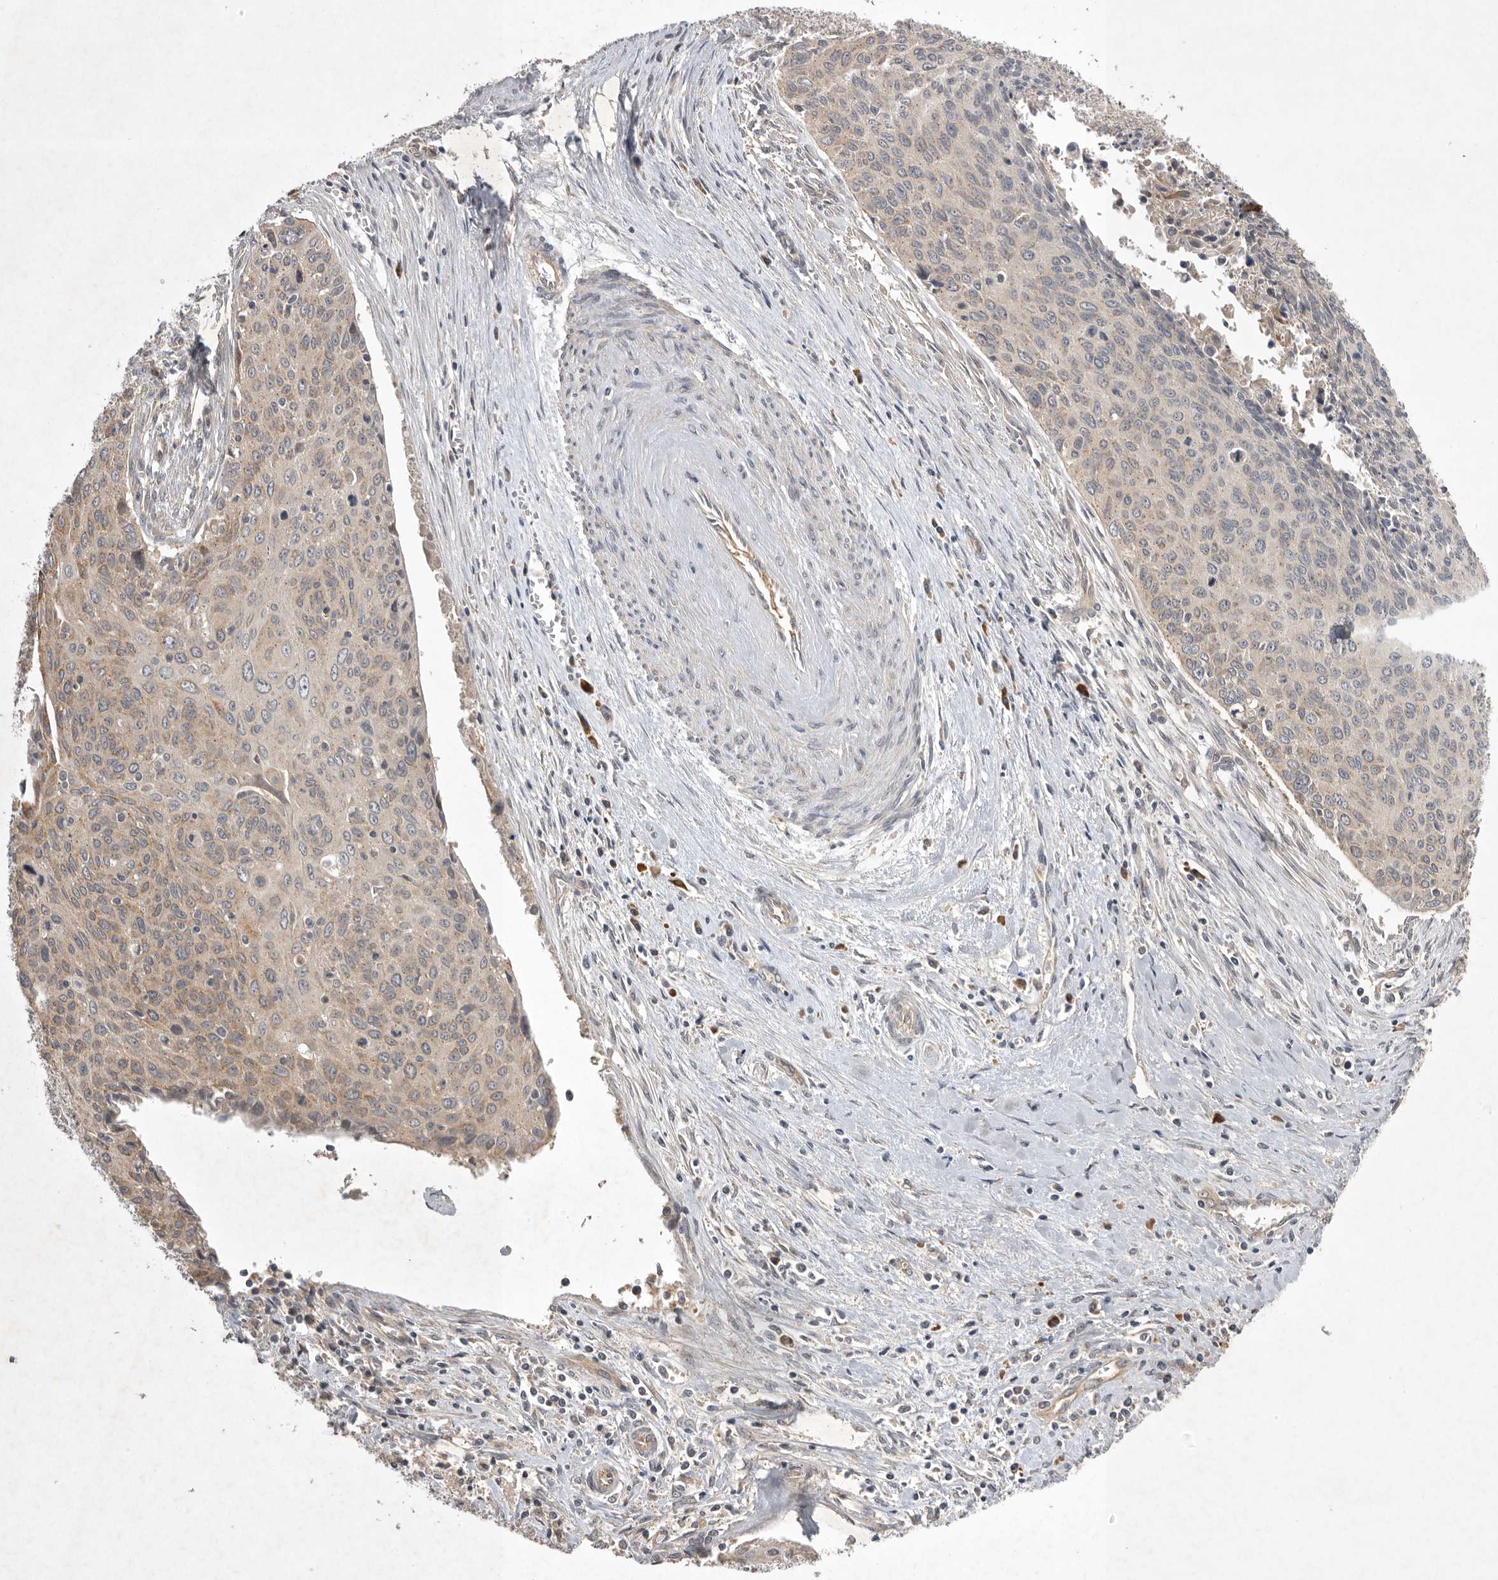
{"staining": {"intensity": "weak", "quantity": ">75%", "location": "cytoplasmic/membranous"}, "tissue": "cervical cancer", "cell_type": "Tumor cells", "image_type": "cancer", "snomed": [{"axis": "morphology", "description": "Squamous cell carcinoma, NOS"}, {"axis": "topography", "description": "Cervix"}], "caption": "High-magnification brightfield microscopy of cervical squamous cell carcinoma stained with DAB (3,3'-diaminobenzidine) (brown) and counterstained with hematoxylin (blue). tumor cells exhibit weak cytoplasmic/membranous expression is seen in about>75% of cells.", "gene": "NRCAM", "patient": {"sex": "female", "age": 55}}